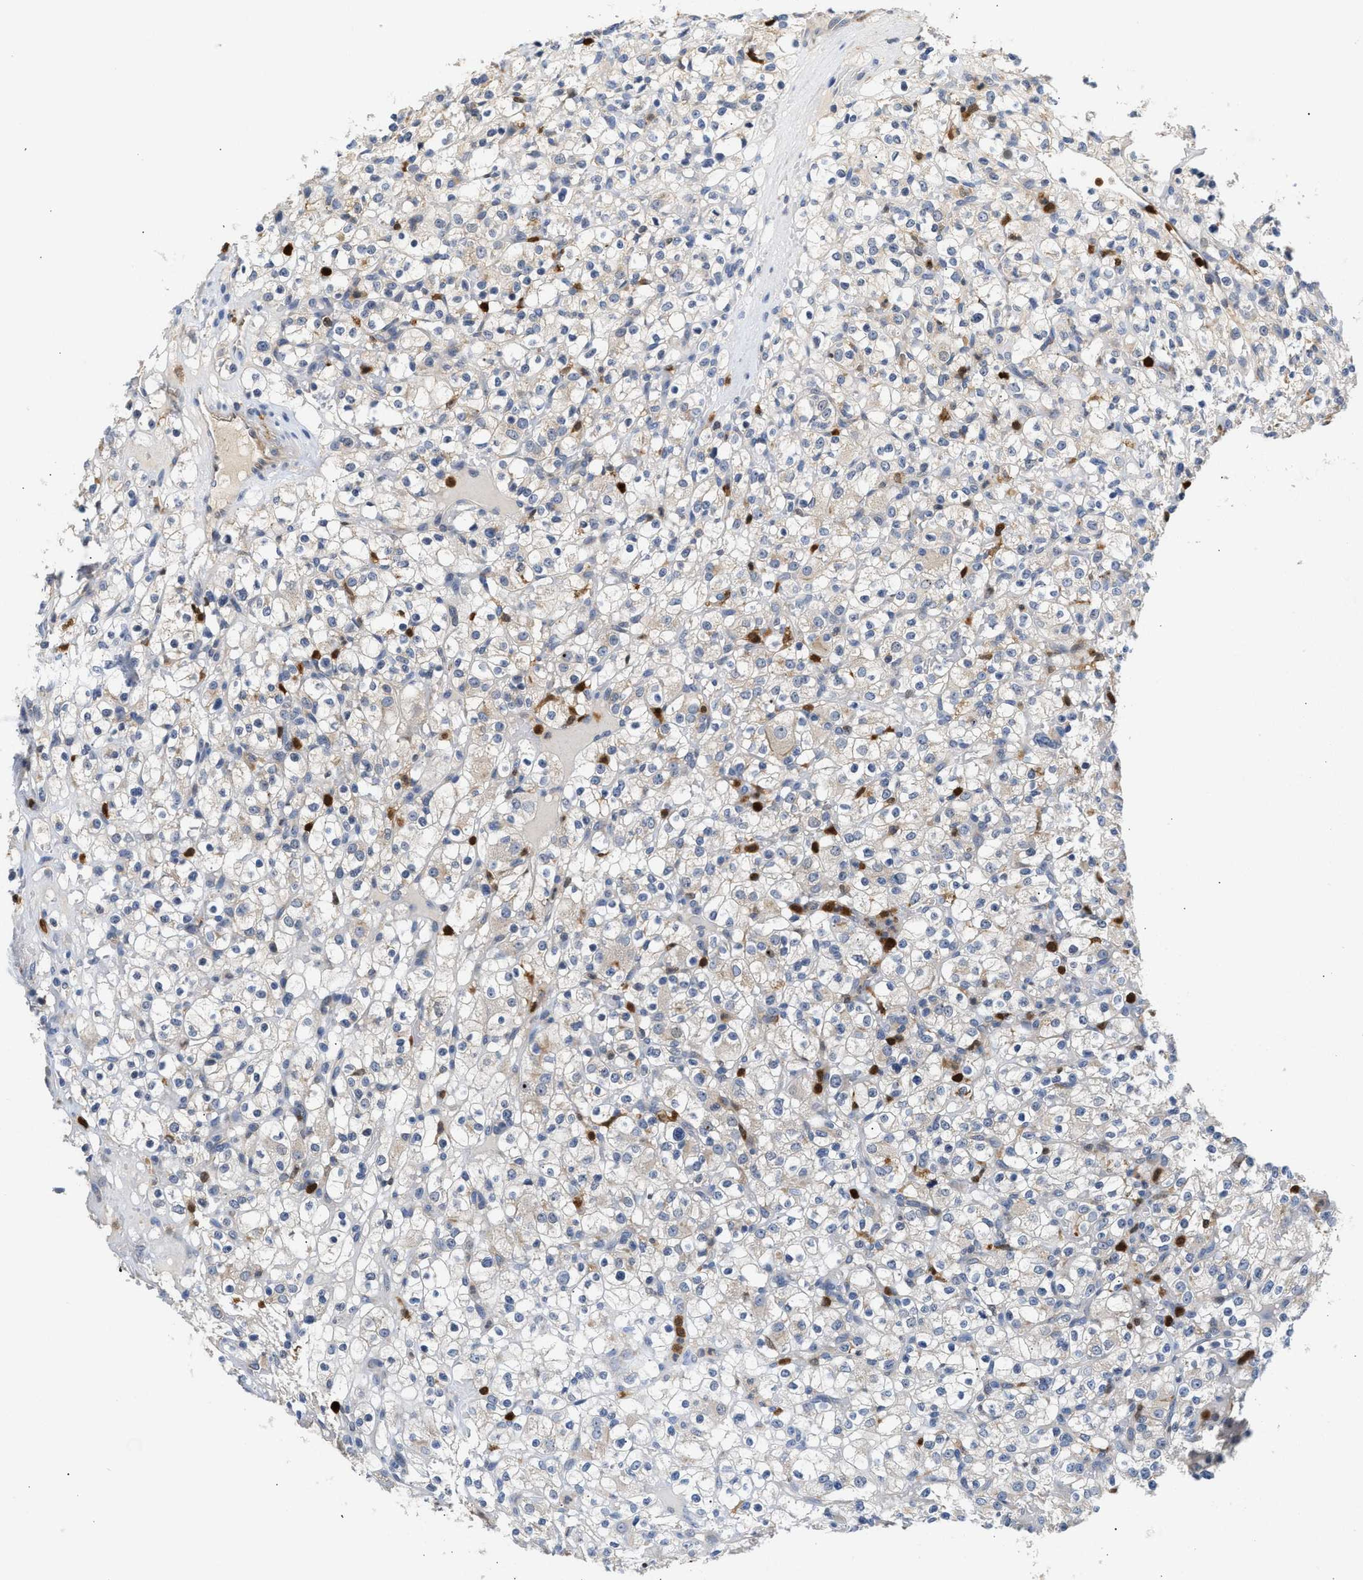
{"staining": {"intensity": "weak", "quantity": "<25%", "location": "cytoplasmic/membranous"}, "tissue": "renal cancer", "cell_type": "Tumor cells", "image_type": "cancer", "snomed": [{"axis": "morphology", "description": "Normal tissue, NOS"}, {"axis": "morphology", "description": "Adenocarcinoma, NOS"}, {"axis": "topography", "description": "Kidney"}], "caption": "Protein analysis of renal cancer (adenocarcinoma) exhibits no significant positivity in tumor cells.", "gene": "SLIT2", "patient": {"sex": "female", "age": 72}}